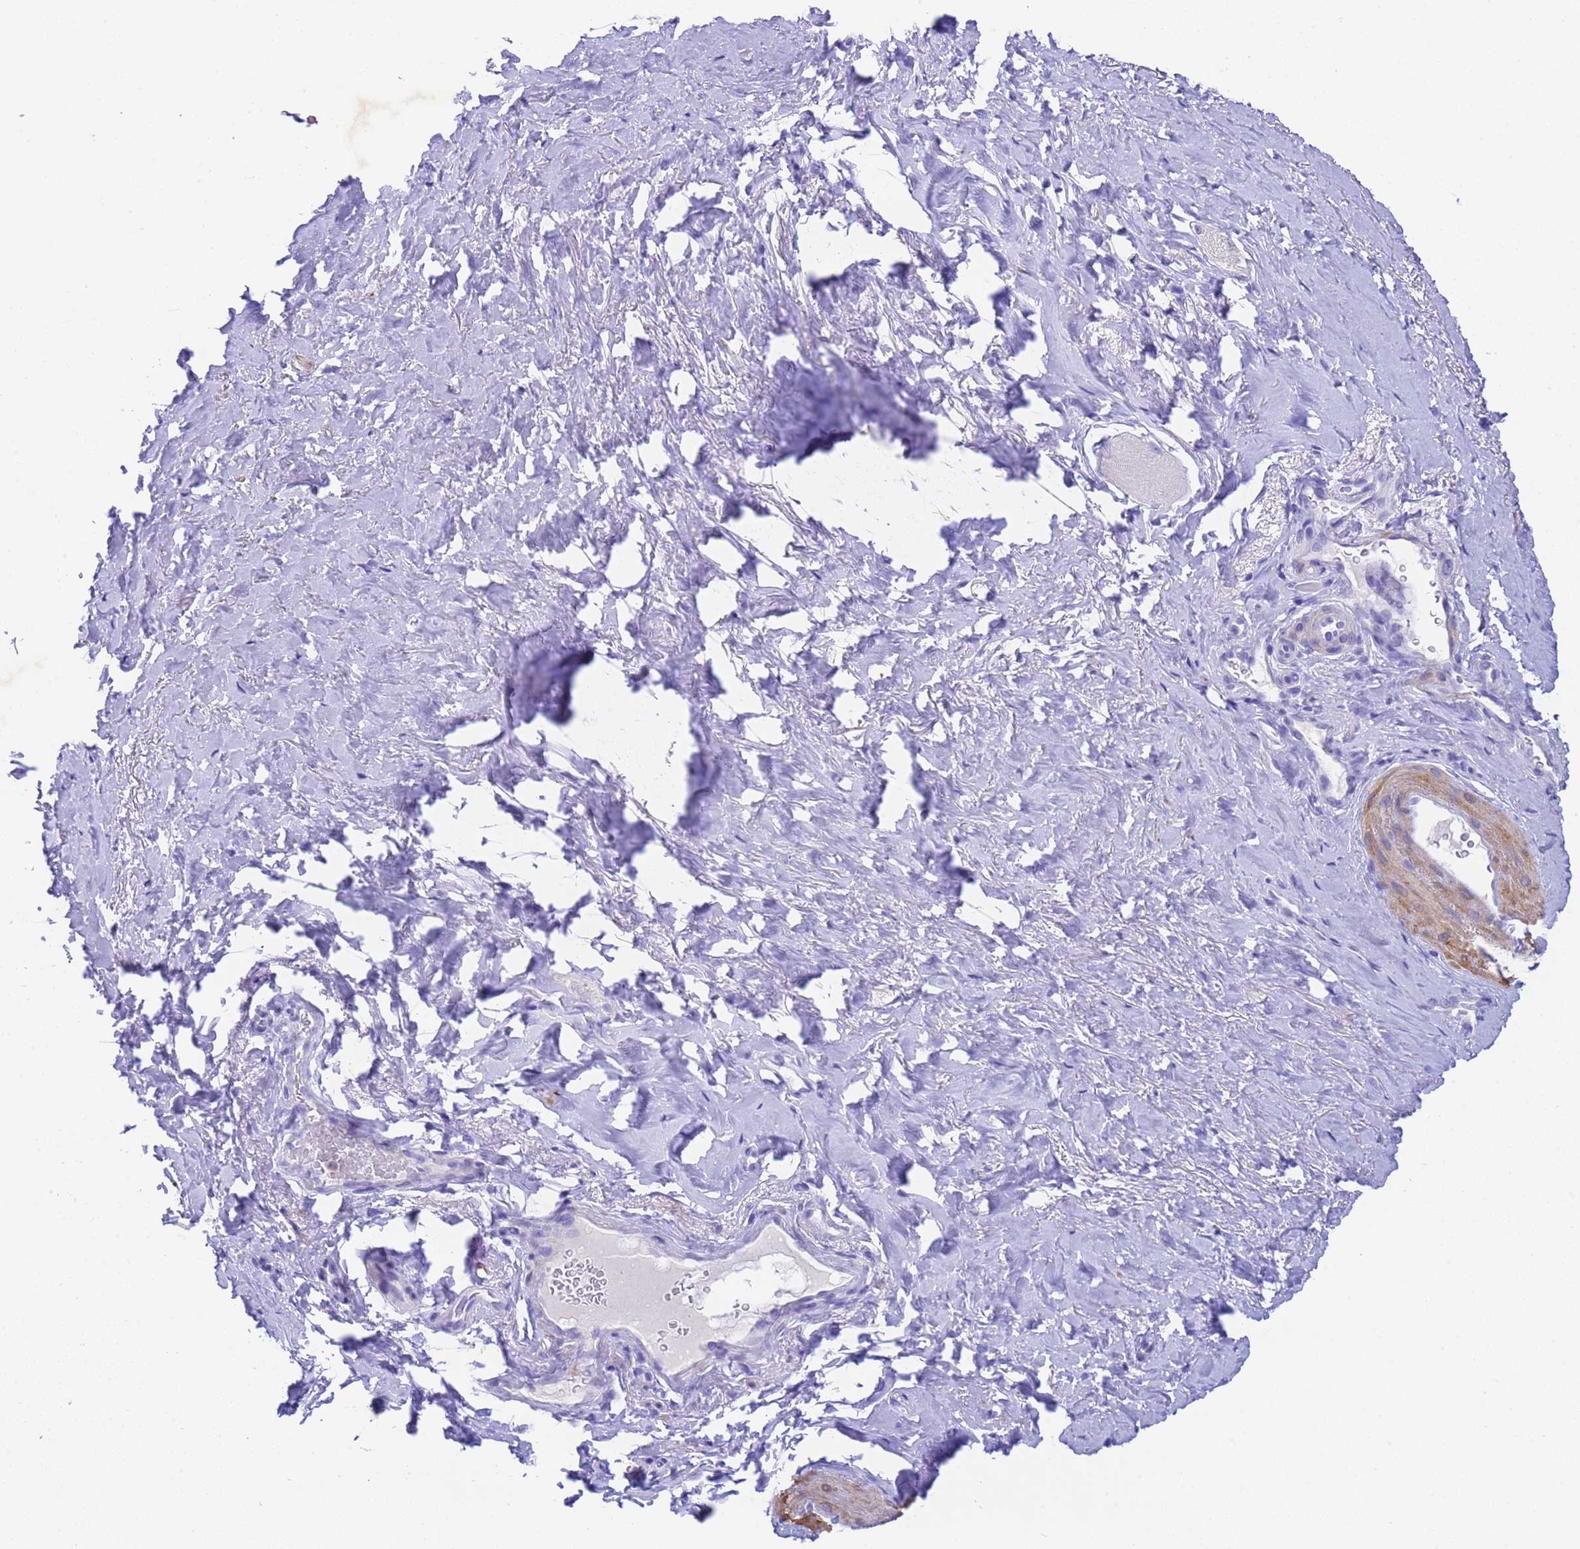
{"staining": {"intensity": "moderate", "quantity": "25%-75%", "location": "cytoplasmic/membranous"}, "tissue": "smooth muscle", "cell_type": "Smooth muscle cells", "image_type": "normal", "snomed": [{"axis": "morphology", "description": "Normal tissue, NOS"}, {"axis": "topography", "description": "Smooth muscle"}, {"axis": "topography", "description": "Peripheral nerve tissue"}], "caption": "Smooth muscle stained with DAB (3,3'-diaminobenzidine) immunohistochemistry (IHC) exhibits medium levels of moderate cytoplasmic/membranous positivity in about 25%-75% of smooth muscle cells.", "gene": "USP38", "patient": {"sex": "male", "age": 69}}